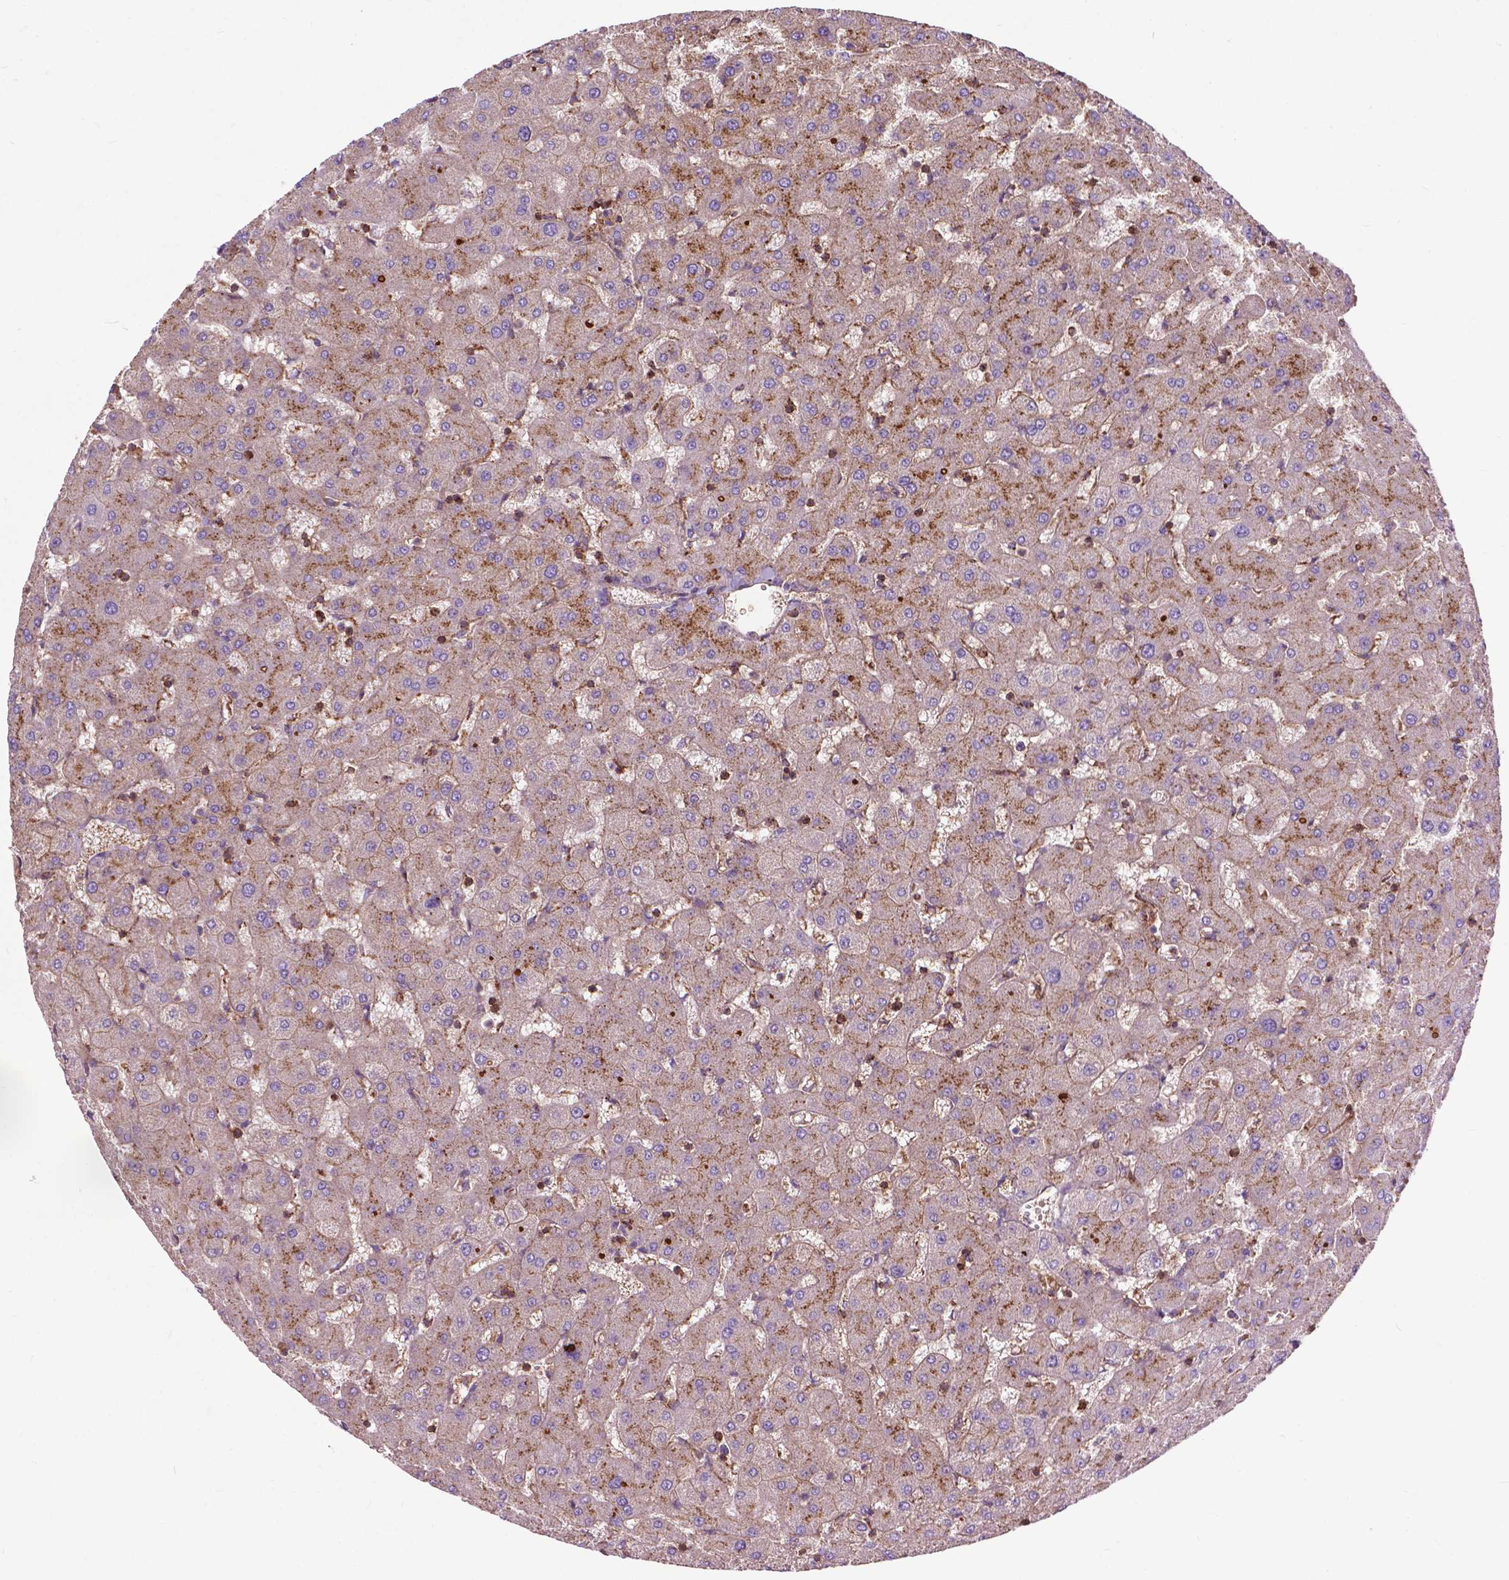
{"staining": {"intensity": "moderate", "quantity": ">75%", "location": "cytoplasmic/membranous"}, "tissue": "liver", "cell_type": "Cholangiocytes", "image_type": "normal", "snomed": [{"axis": "morphology", "description": "Normal tissue, NOS"}, {"axis": "topography", "description": "Liver"}], "caption": "This micrograph displays IHC staining of unremarkable human liver, with medium moderate cytoplasmic/membranous expression in approximately >75% of cholangiocytes.", "gene": "CHMP4A", "patient": {"sex": "female", "age": 63}}